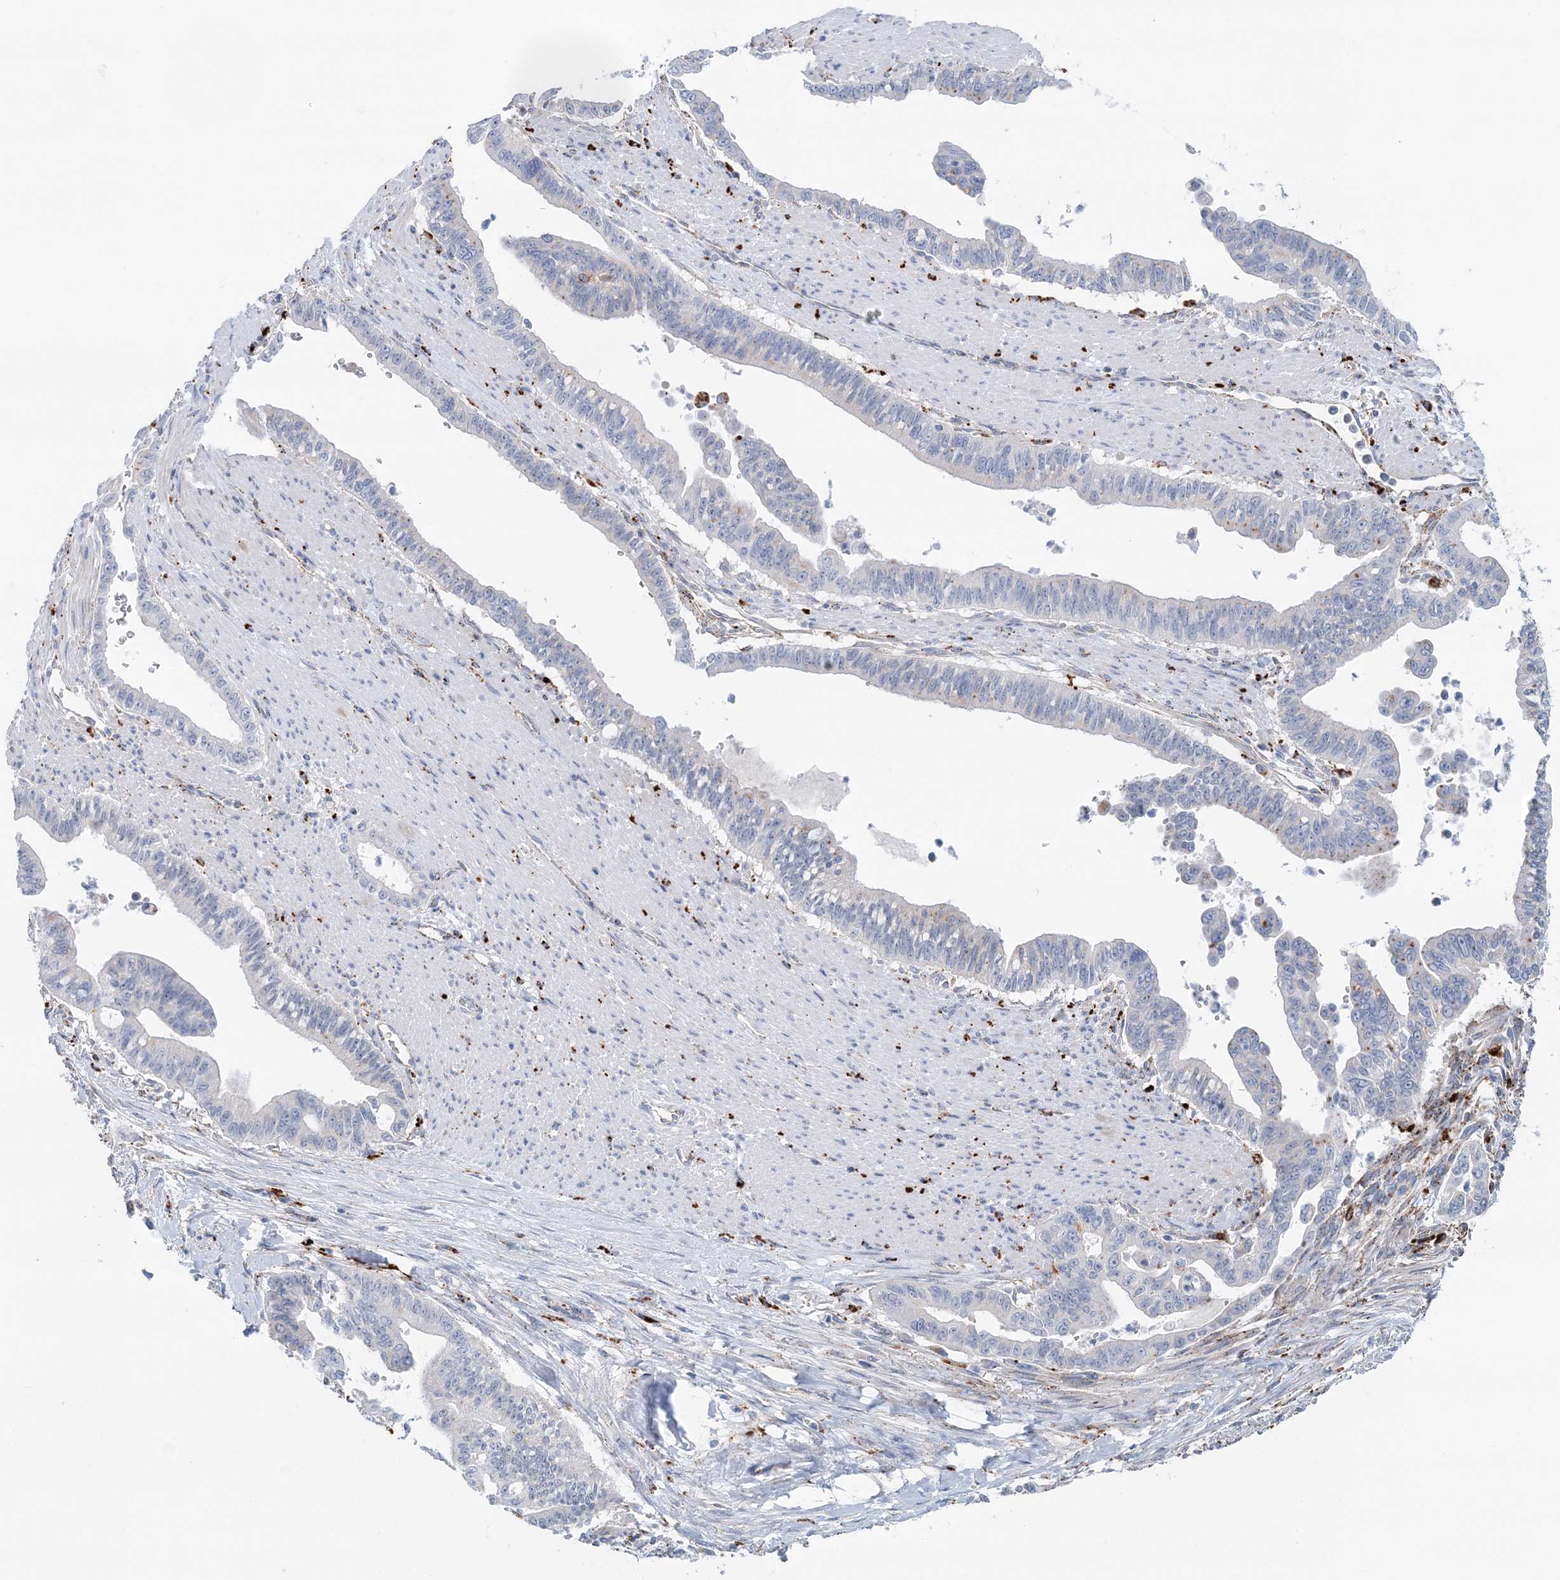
{"staining": {"intensity": "negative", "quantity": "none", "location": "none"}, "tissue": "pancreatic cancer", "cell_type": "Tumor cells", "image_type": "cancer", "snomed": [{"axis": "morphology", "description": "Adenocarcinoma, NOS"}, {"axis": "topography", "description": "Pancreas"}], "caption": "Tumor cells are negative for brown protein staining in pancreatic adenocarcinoma. Brightfield microscopy of immunohistochemistry stained with DAB (3,3'-diaminobenzidine) (brown) and hematoxylin (blue), captured at high magnification.", "gene": "TPP1", "patient": {"sex": "male", "age": 70}}